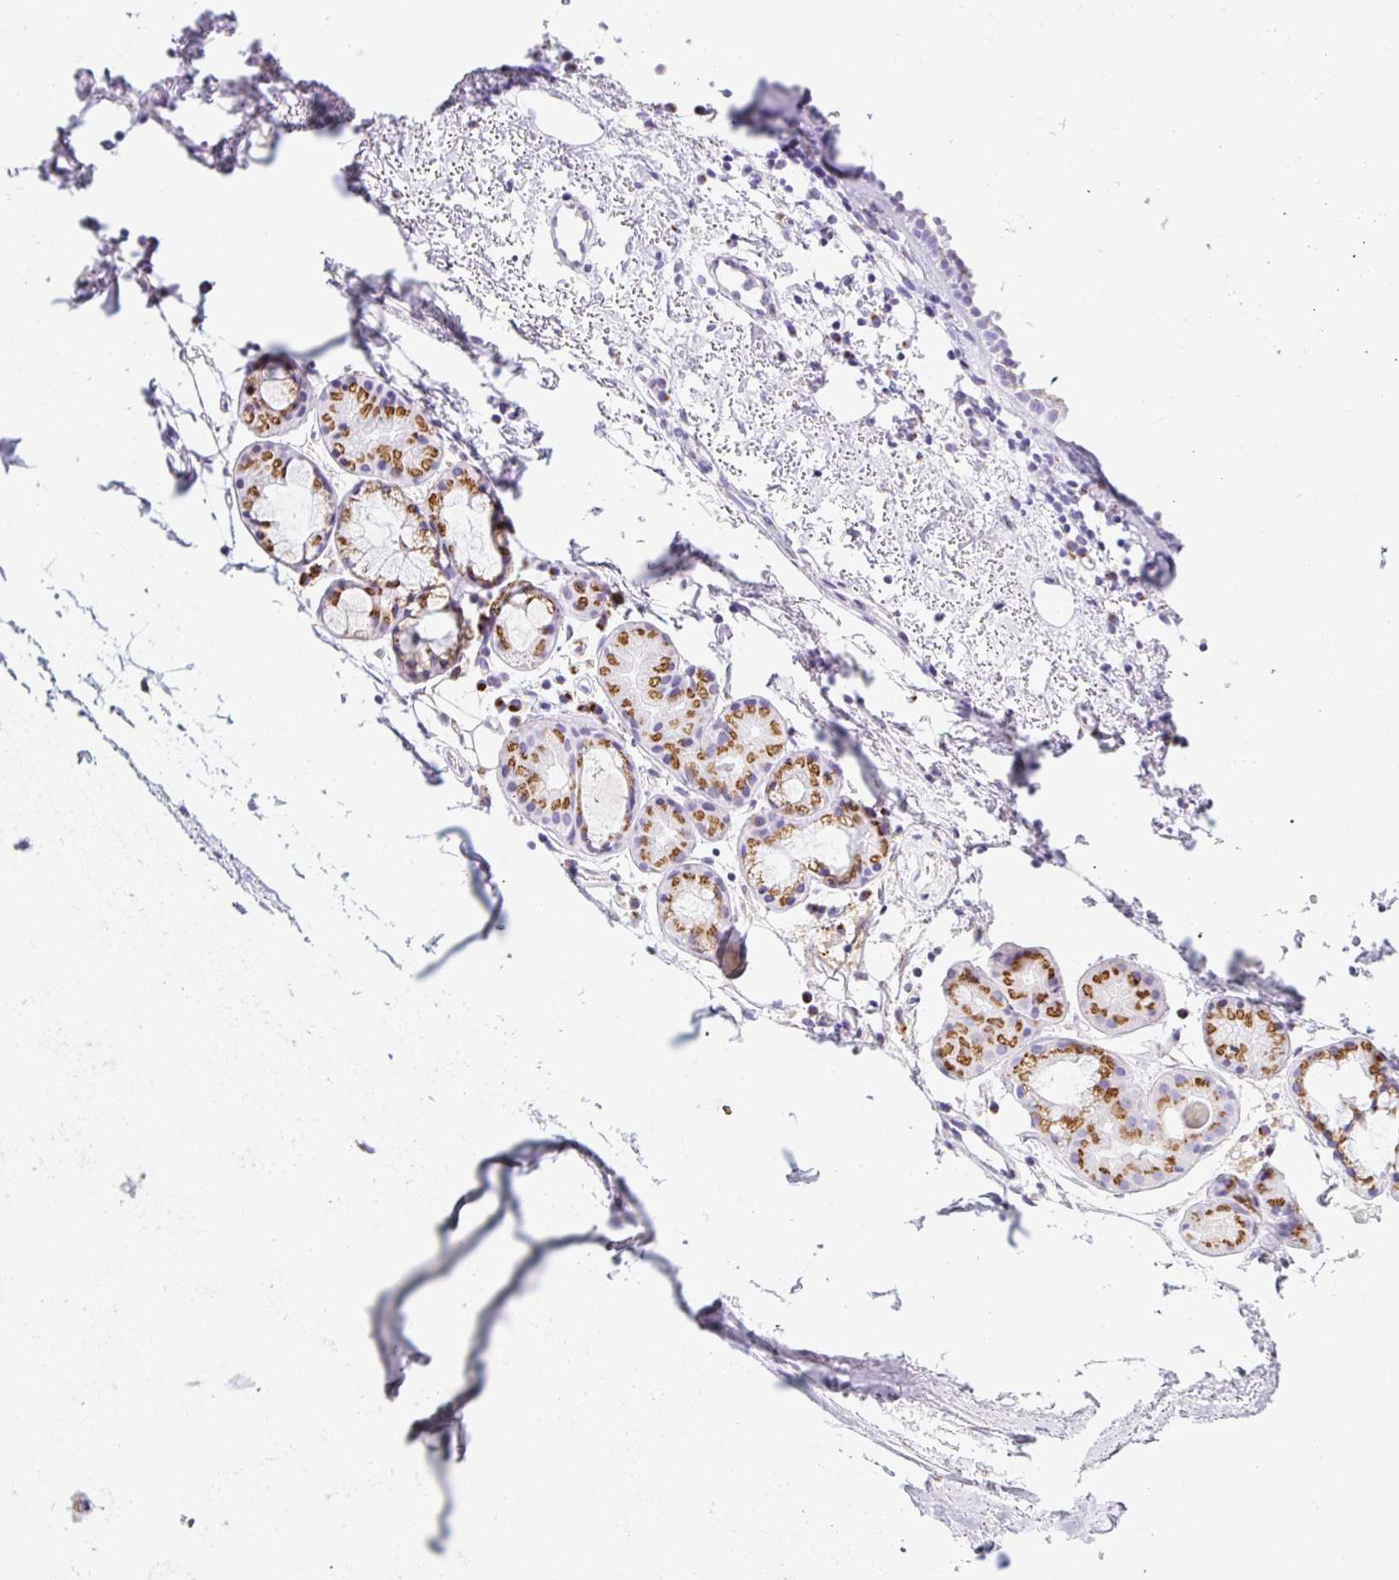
{"staining": {"intensity": "negative", "quantity": "none", "location": "none"}, "tissue": "adipose tissue", "cell_type": "Adipocytes", "image_type": "normal", "snomed": [{"axis": "morphology", "description": "Normal tissue, NOS"}, {"axis": "topography", "description": "Cartilage tissue"}, {"axis": "topography", "description": "Nasopharynx"}], "caption": "High power microscopy photomicrograph of an IHC image of benign adipose tissue, revealing no significant expression in adipocytes.", "gene": "GOLGA8A", "patient": {"sex": "male", "age": 56}}